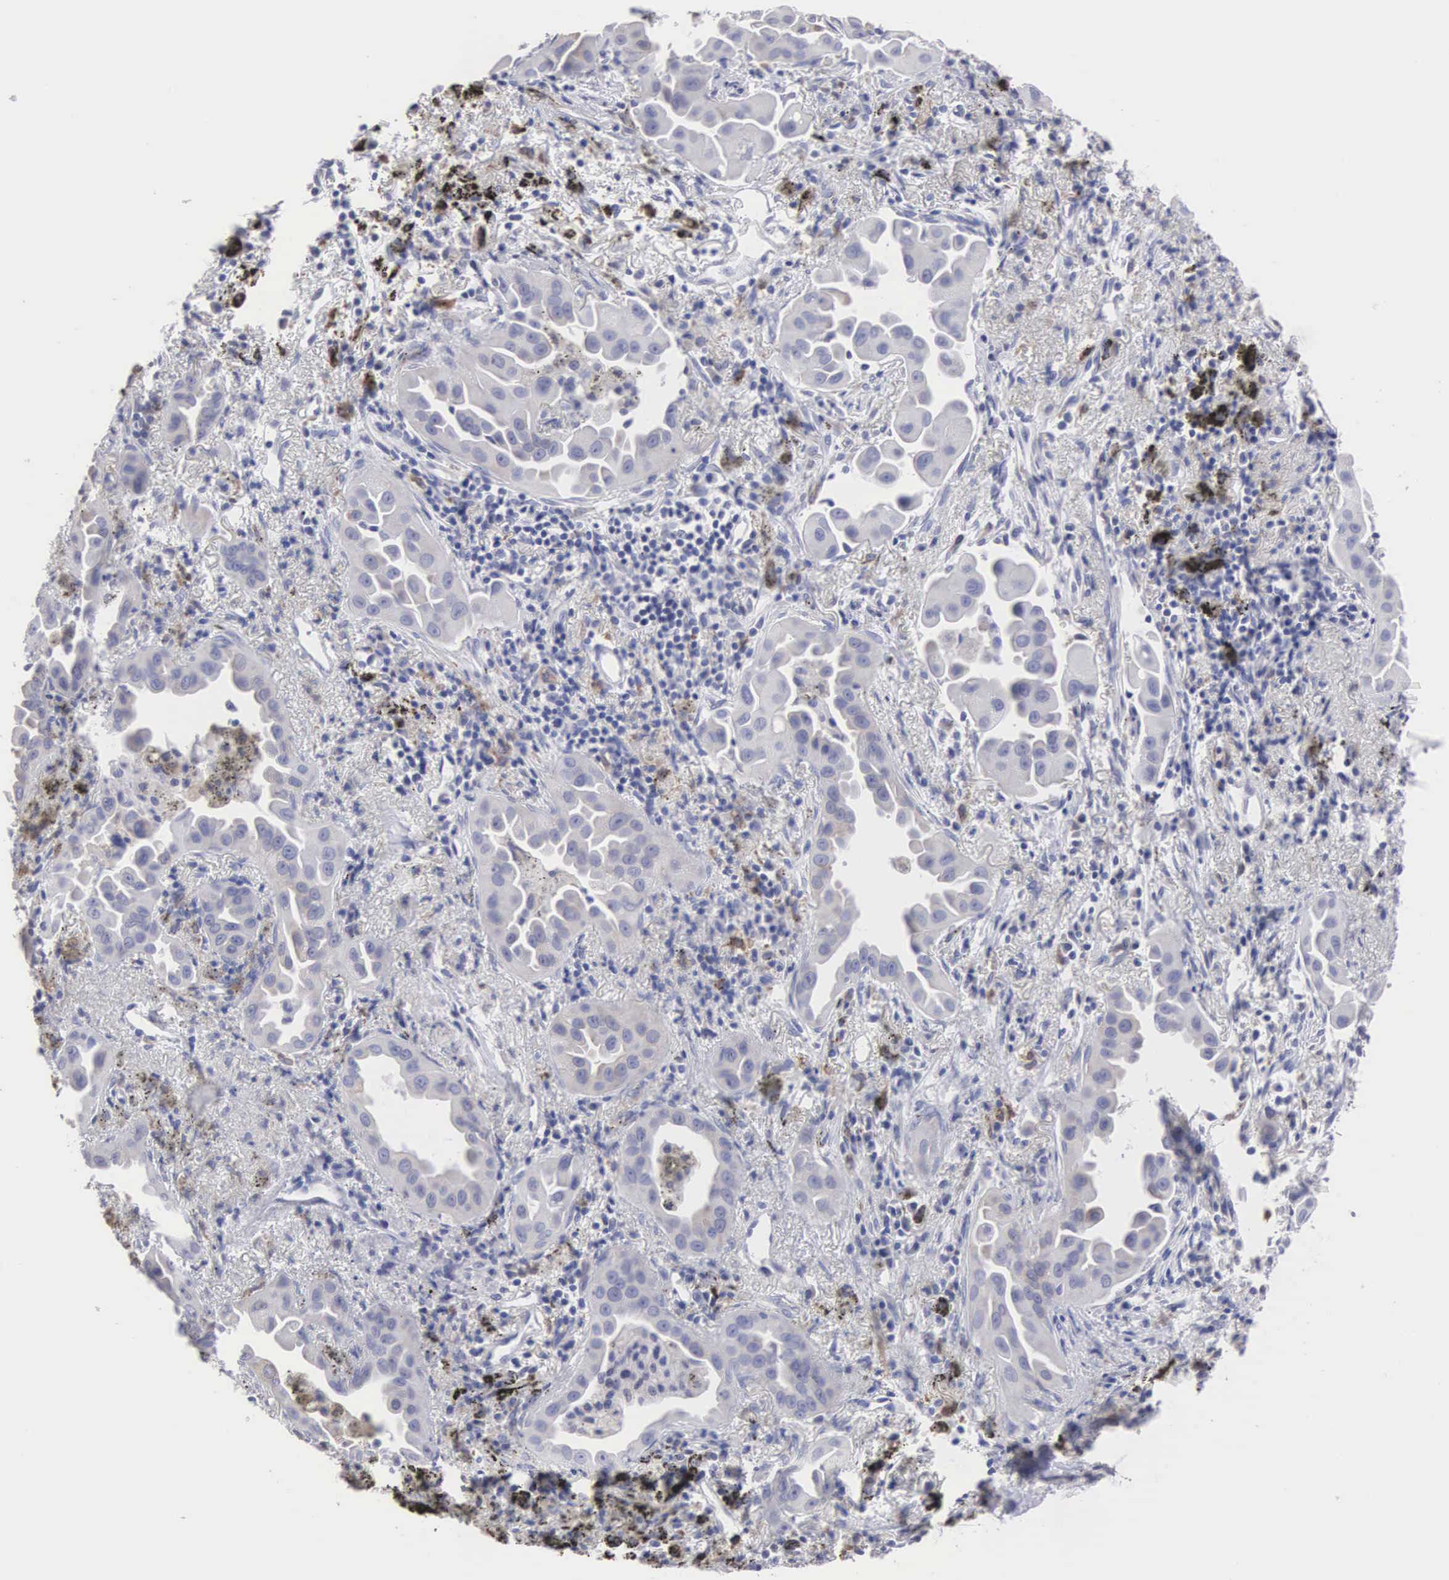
{"staining": {"intensity": "negative", "quantity": "none", "location": "none"}, "tissue": "lung cancer", "cell_type": "Tumor cells", "image_type": "cancer", "snomed": [{"axis": "morphology", "description": "Adenocarcinoma, NOS"}, {"axis": "topography", "description": "Lung"}], "caption": "Histopathology image shows no protein expression in tumor cells of adenocarcinoma (lung) tissue.", "gene": "LIN52", "patient": {"sex": "male", "age": 68}}